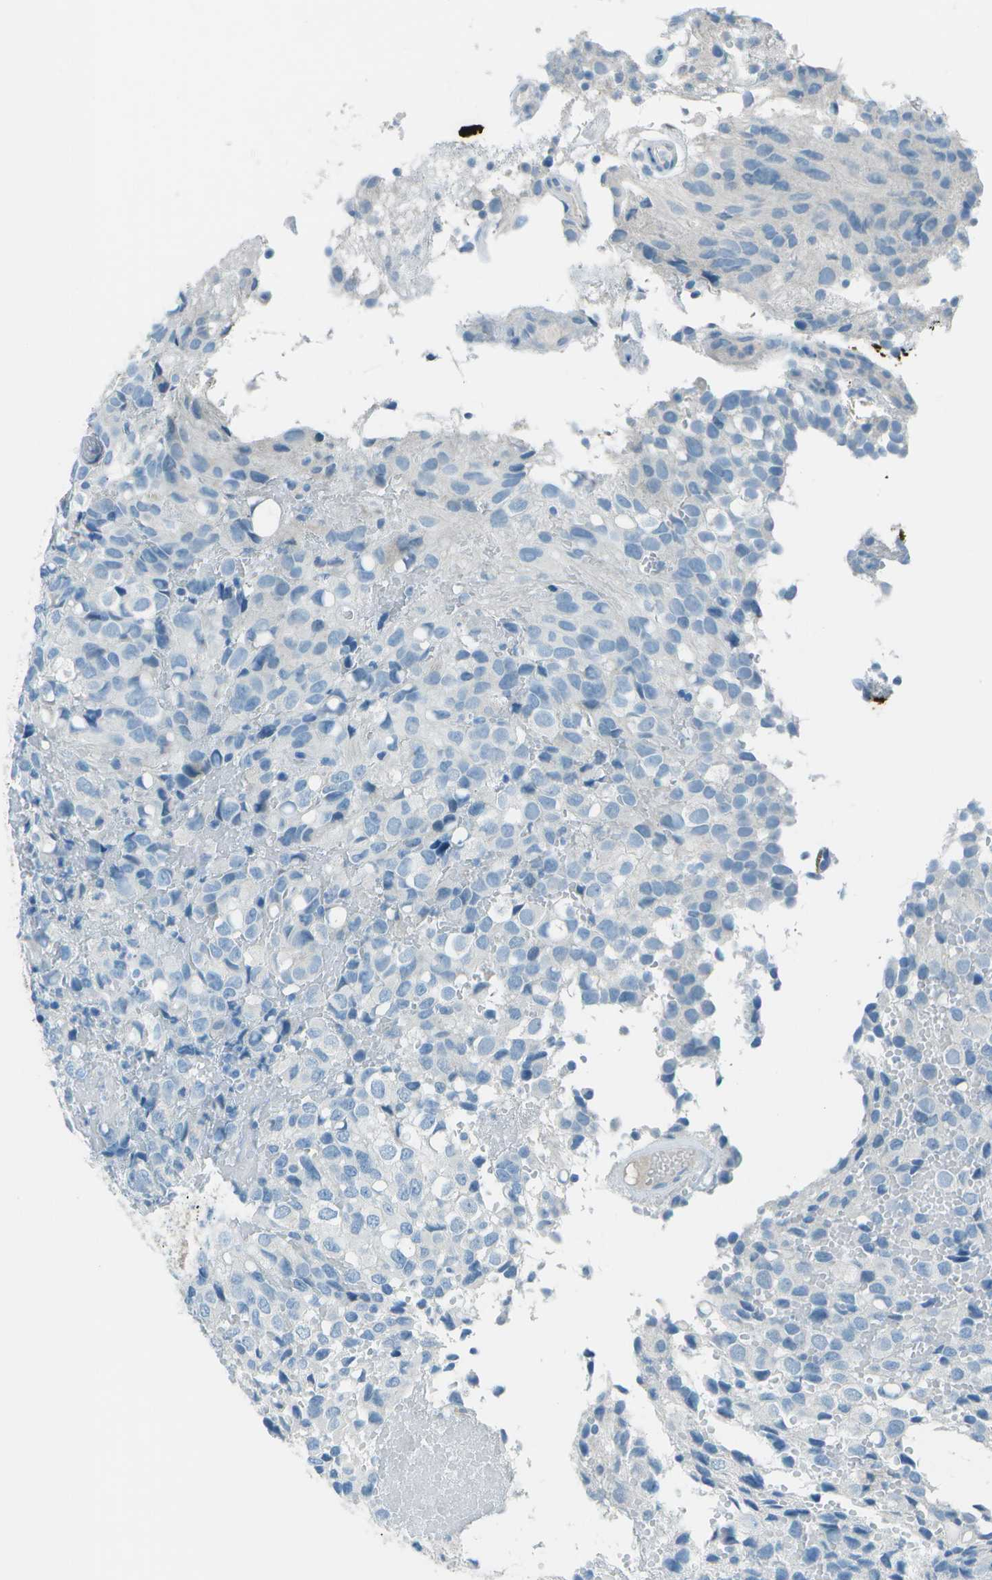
{"staining": {"intensity": "negative", "quantity": "none", "location": "none"}, "tissue": "glioma", "cell_type": "Tumor cells", "image_type": "cancer", "snomed": [{"axis": "morphology", "description": "Glioma, malignant, High grade"}, {"axis": "topography", "description": "Brain"}], "caption": "Glioma was stained to show a protein in brown. There is no significant staining in tumor cells. (Brightfield microscopy of DAB (3,3'-diaminobenzidine) immunohistochemistry (IHC) at high magnification).", "gene": "FGF1", "patient": {"sex": "male", "age": 32}}